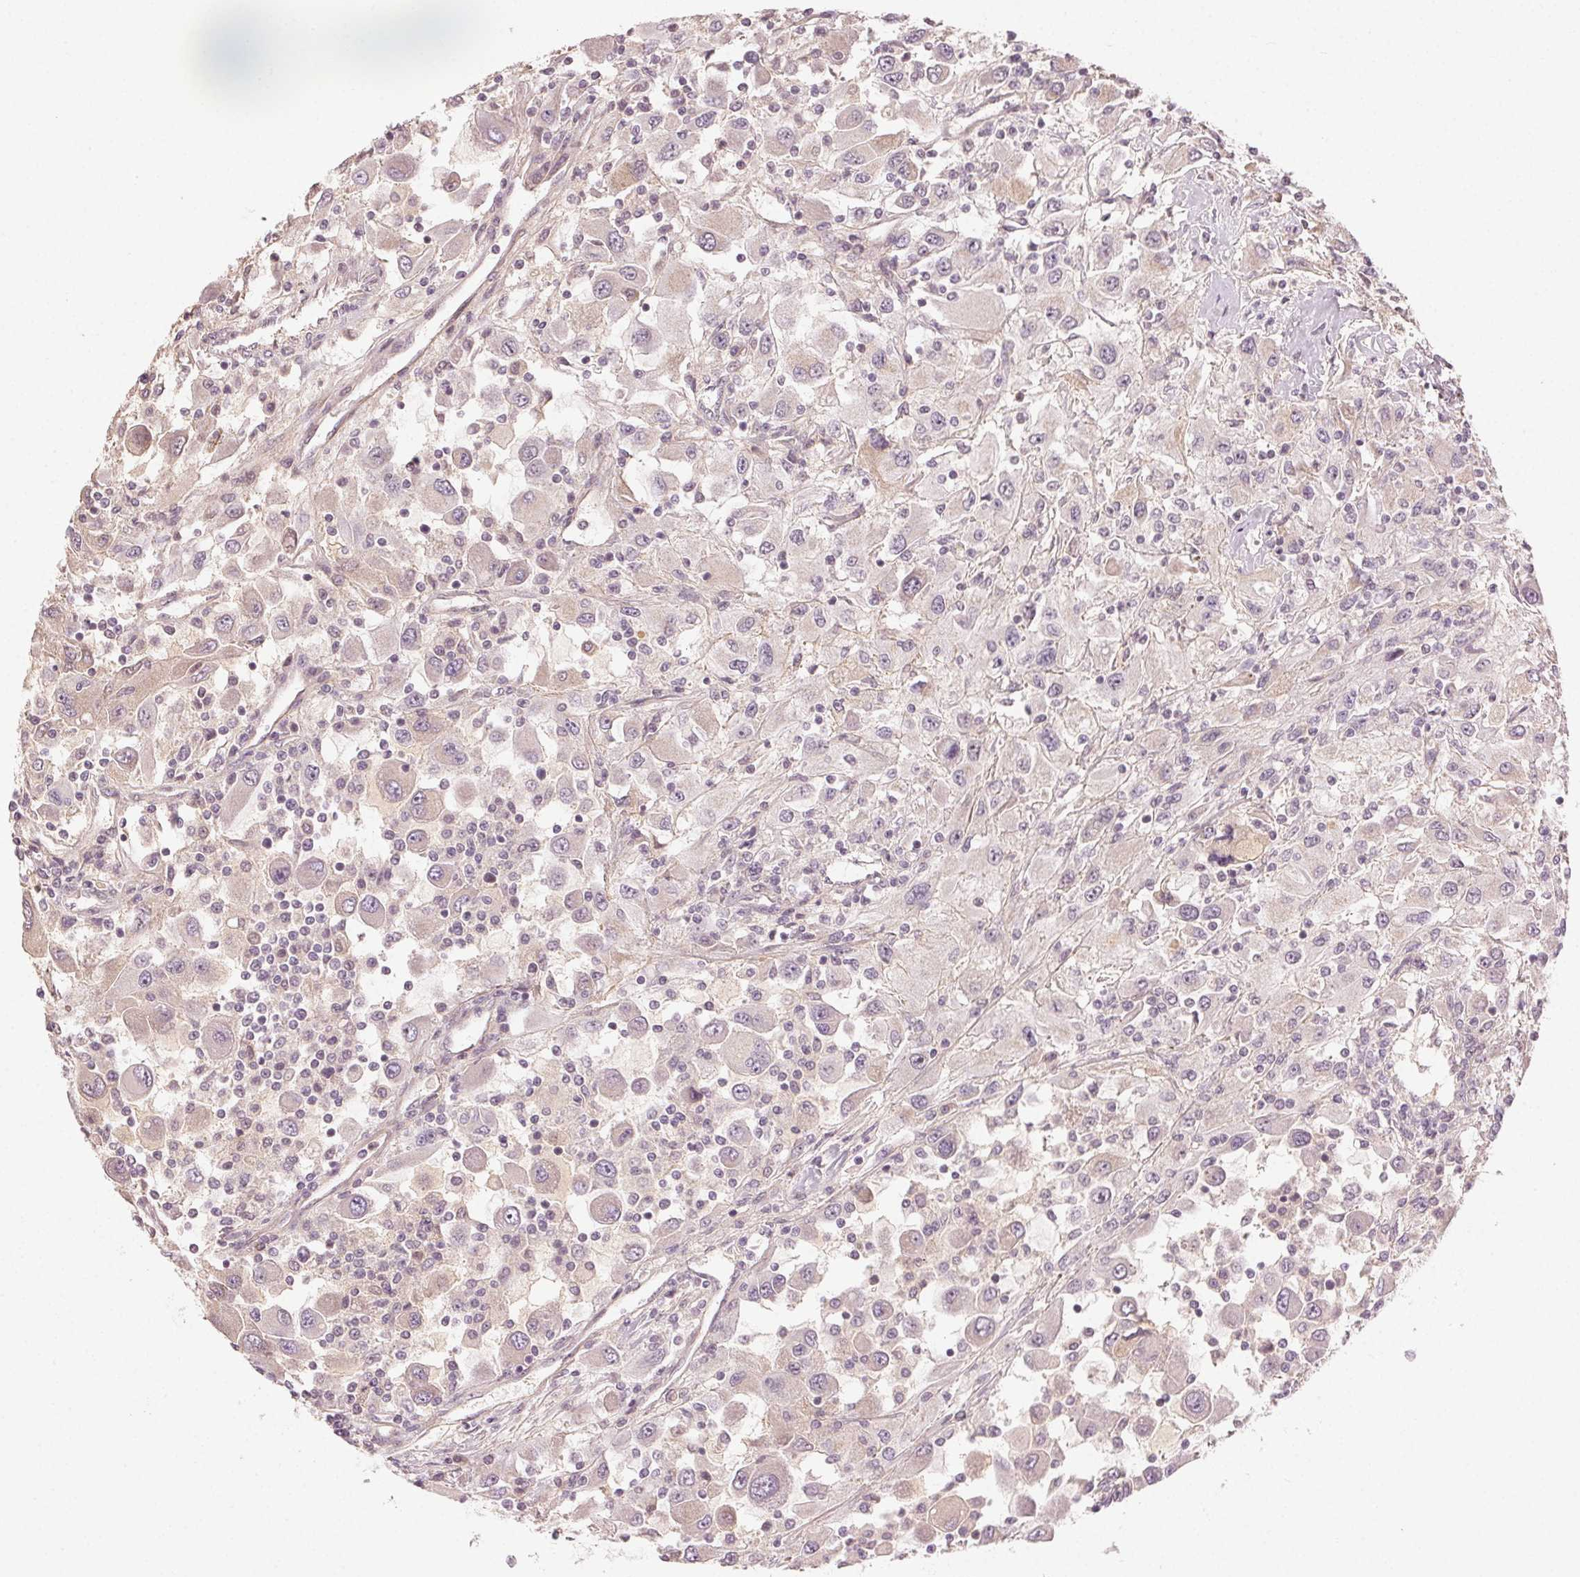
{"staining": {"intensity": "negative", "quantity": "none", "location": "none"}, "tissue": "renal cancer", "cell_type": "Tumor cells", "image_type": "cancer", "snomed": [{"axis": "morphology", "description": "Adenocarcinoma, NOS"}, {"axis": "topography", "description": "Kidney"}], "caption": "There is no significant positivity in tumor cells of renal cancer. (DAB (3,3'-diaminobenzidine) immunohistochemistry, high magnification).", "gene": "TUB", "patient": {"sex": "female", "age": 67}}